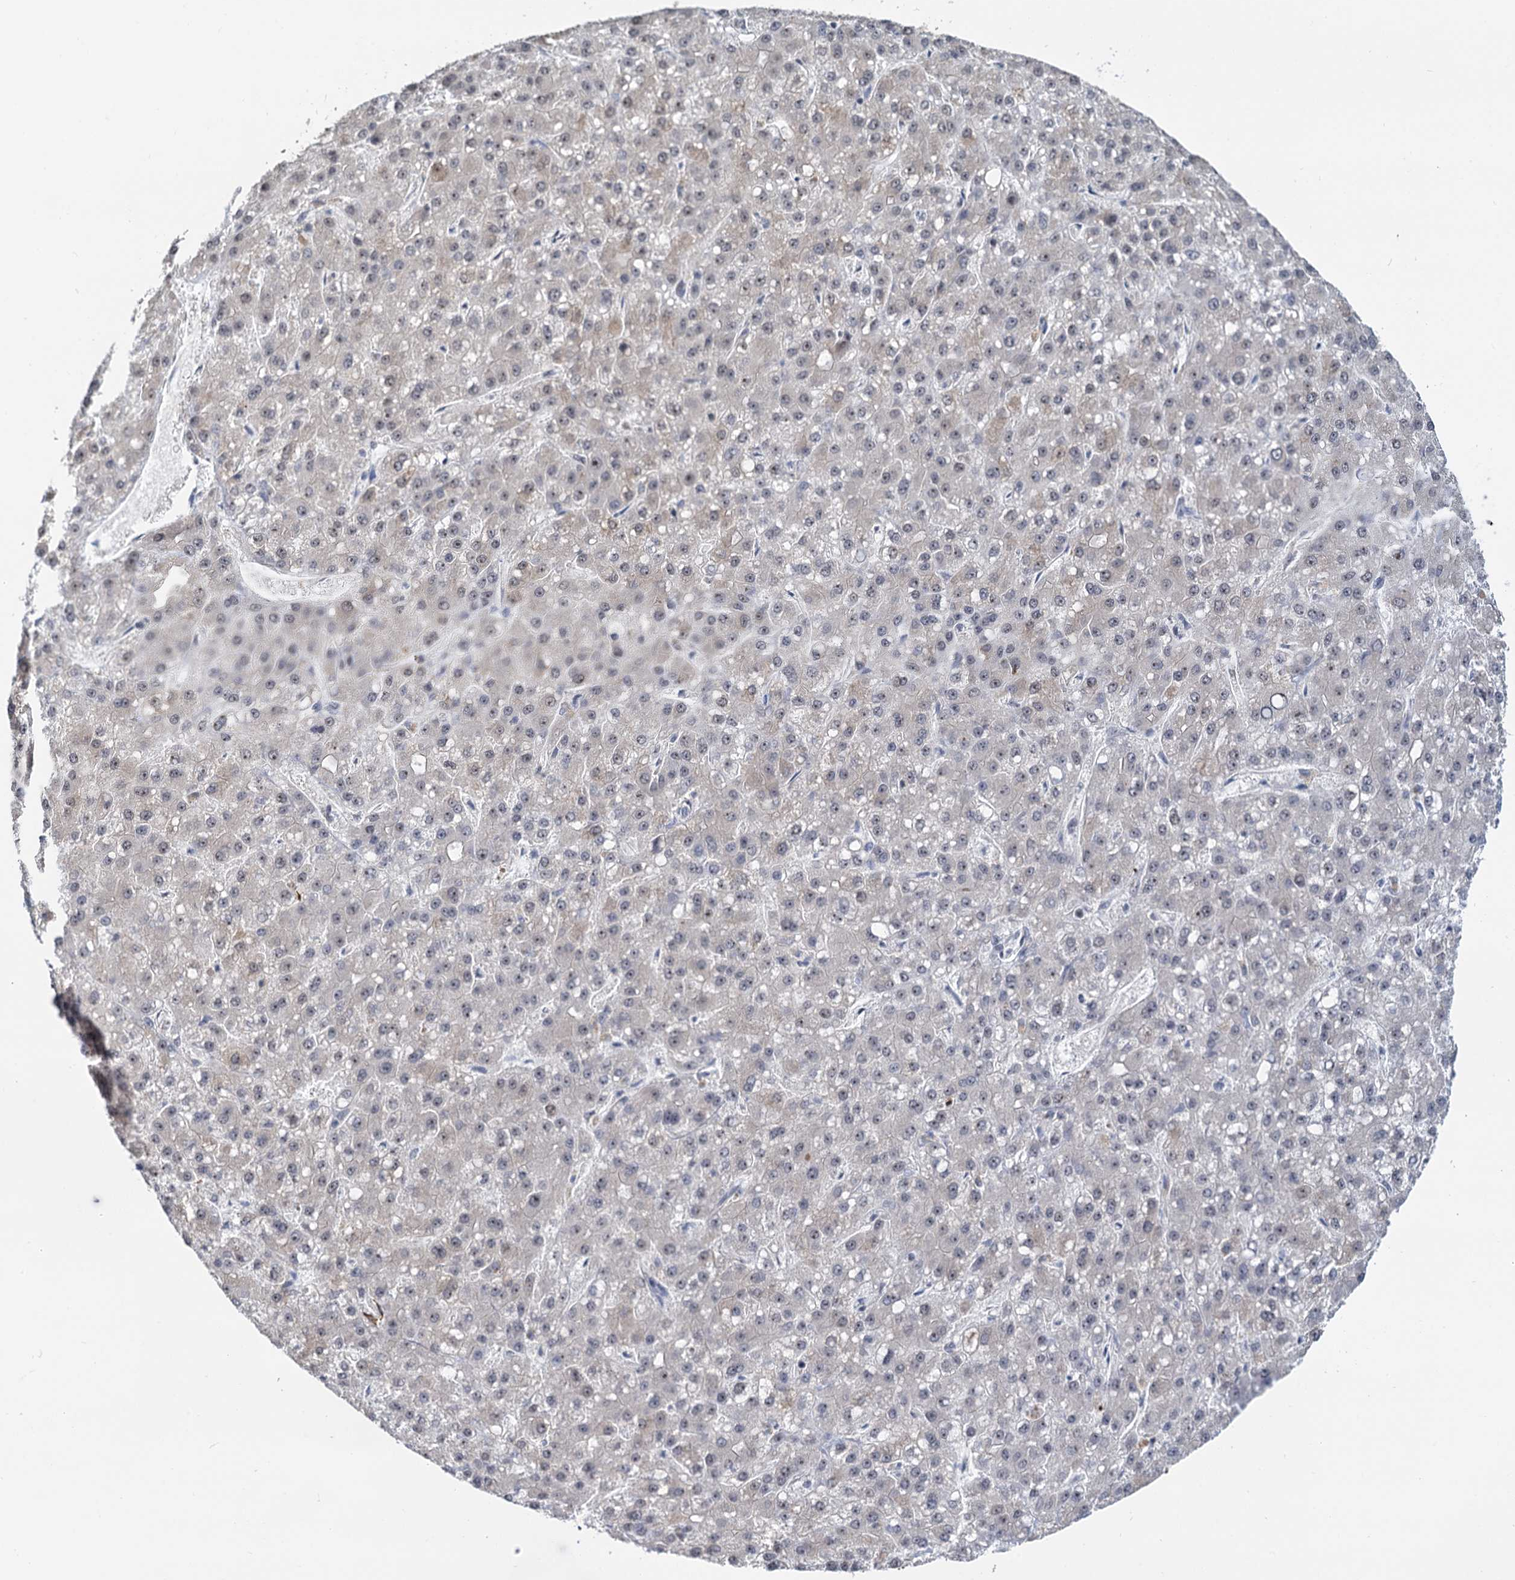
{"staining": {"intensity": "weak", "quantity": "<25%", "location": "nuclear"}, "tissue": "liver cancer", "cell_type": "Tumor cells", "image_type": "cancer", "snomed": [{"axis": "morphology", "description": "Carcinoma, Hepatocellular, NOS"}, {"axis": "topography", "description": "Liver"}], "caption": "An immunohistochemistry image of liver hepatocellular carcinoma is shown. There is no staining in tumor cells of liver hepatocellular carcinoma.", "gene": "NAT10", "patient": {"sex": "male", "age": 67}}